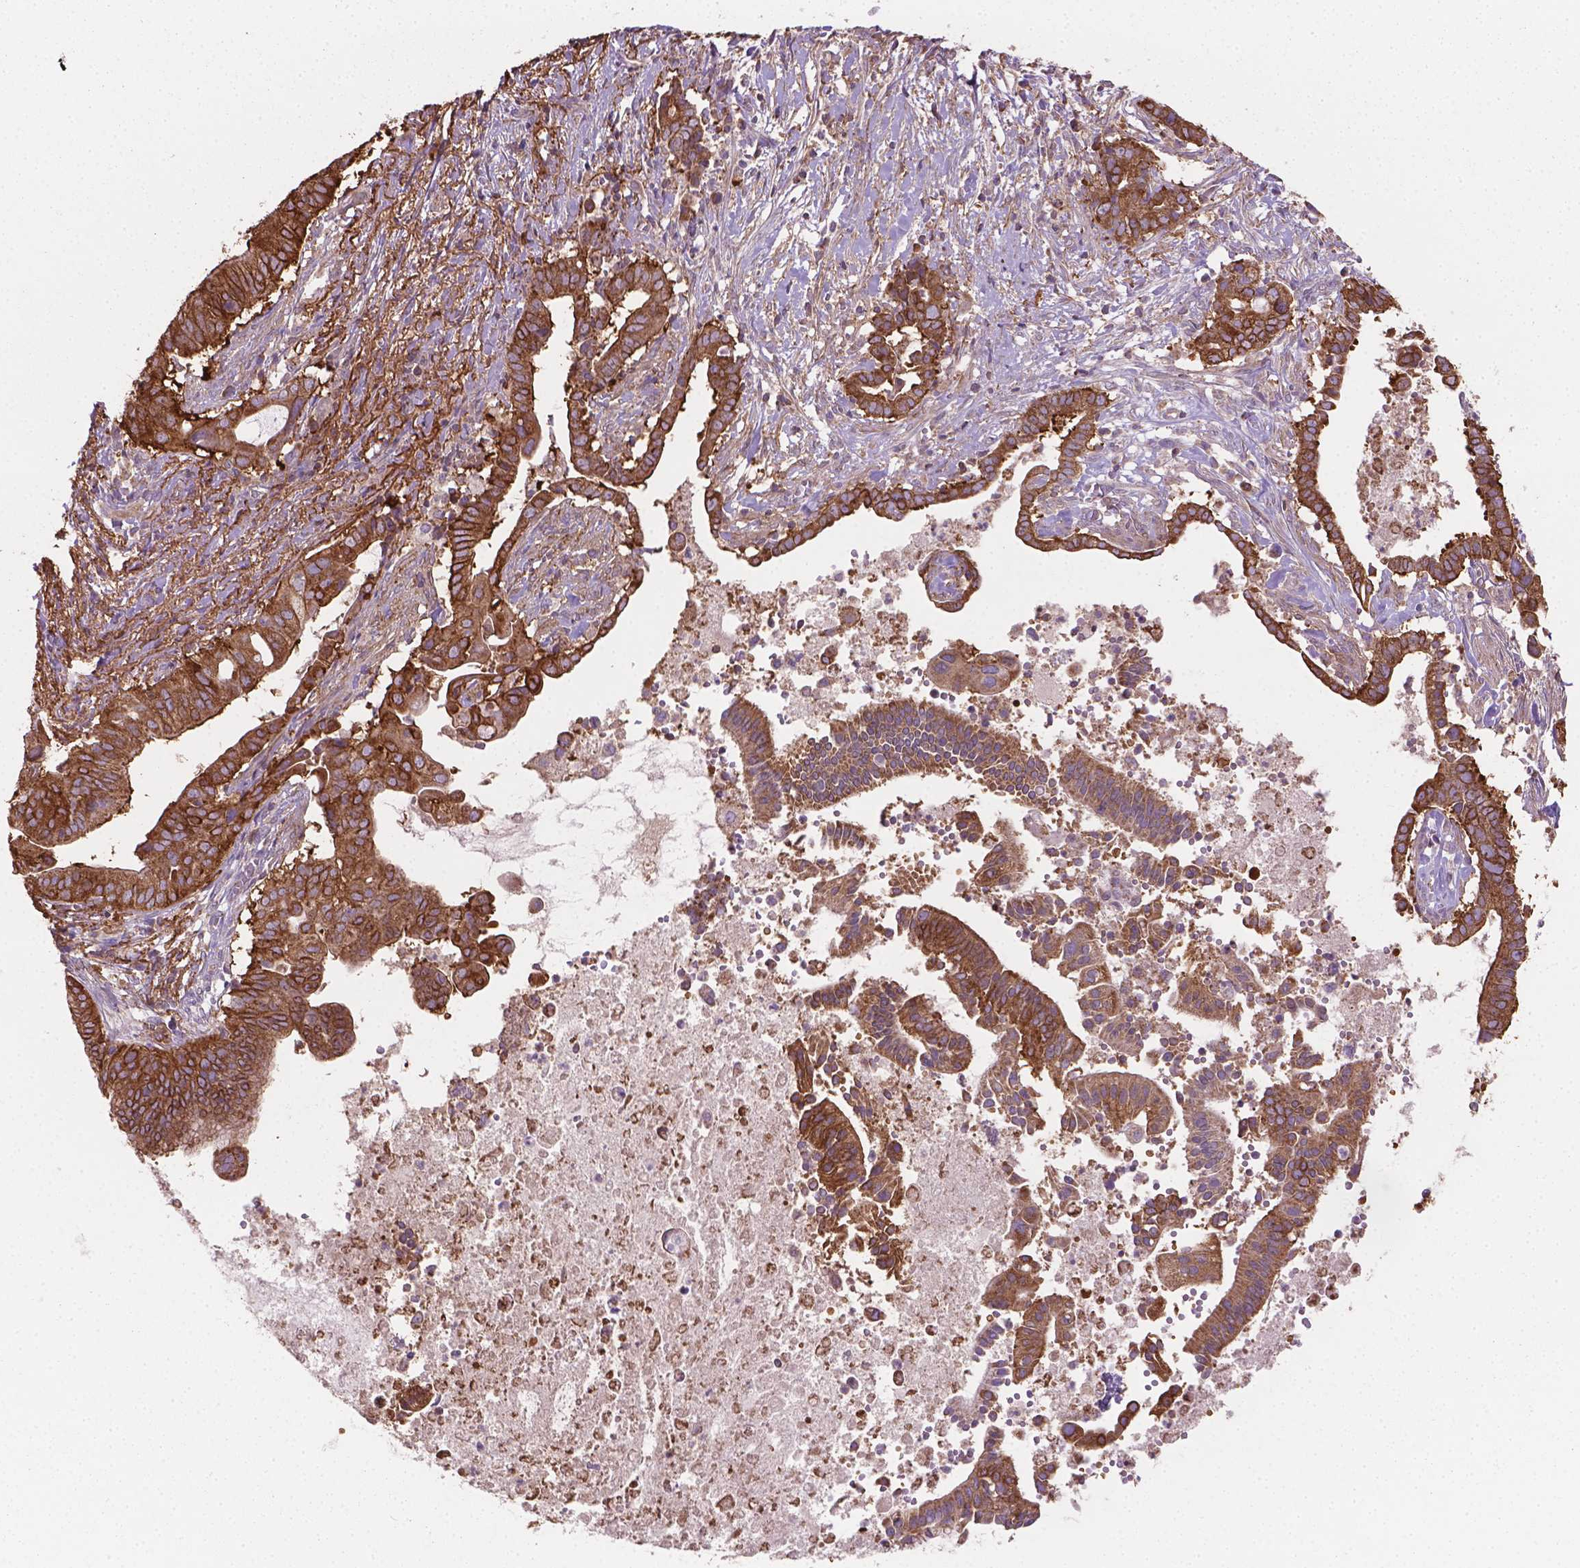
{"staining": {"intensity": "strong", "quantity": ">75%", "location": "cytoplasmic/membranous"}, "tissue": "pancreatic cancer", "cell_type": "Tumor cells", "image_type": "cancer", "snomed": [{"axis": "morphology", "description": "Adenocarcinoma, NOS"}, {"axis": "topography", "description": "Pancreas"}], "caption": "Protein expression by immunohistochemistry displays strong cytoplasmic/membranous staining in approximately >75% of tumor cells in pancreatic cancer.", "gene": "TCAF1", "patient": {"sex": "male", "age": 61}}